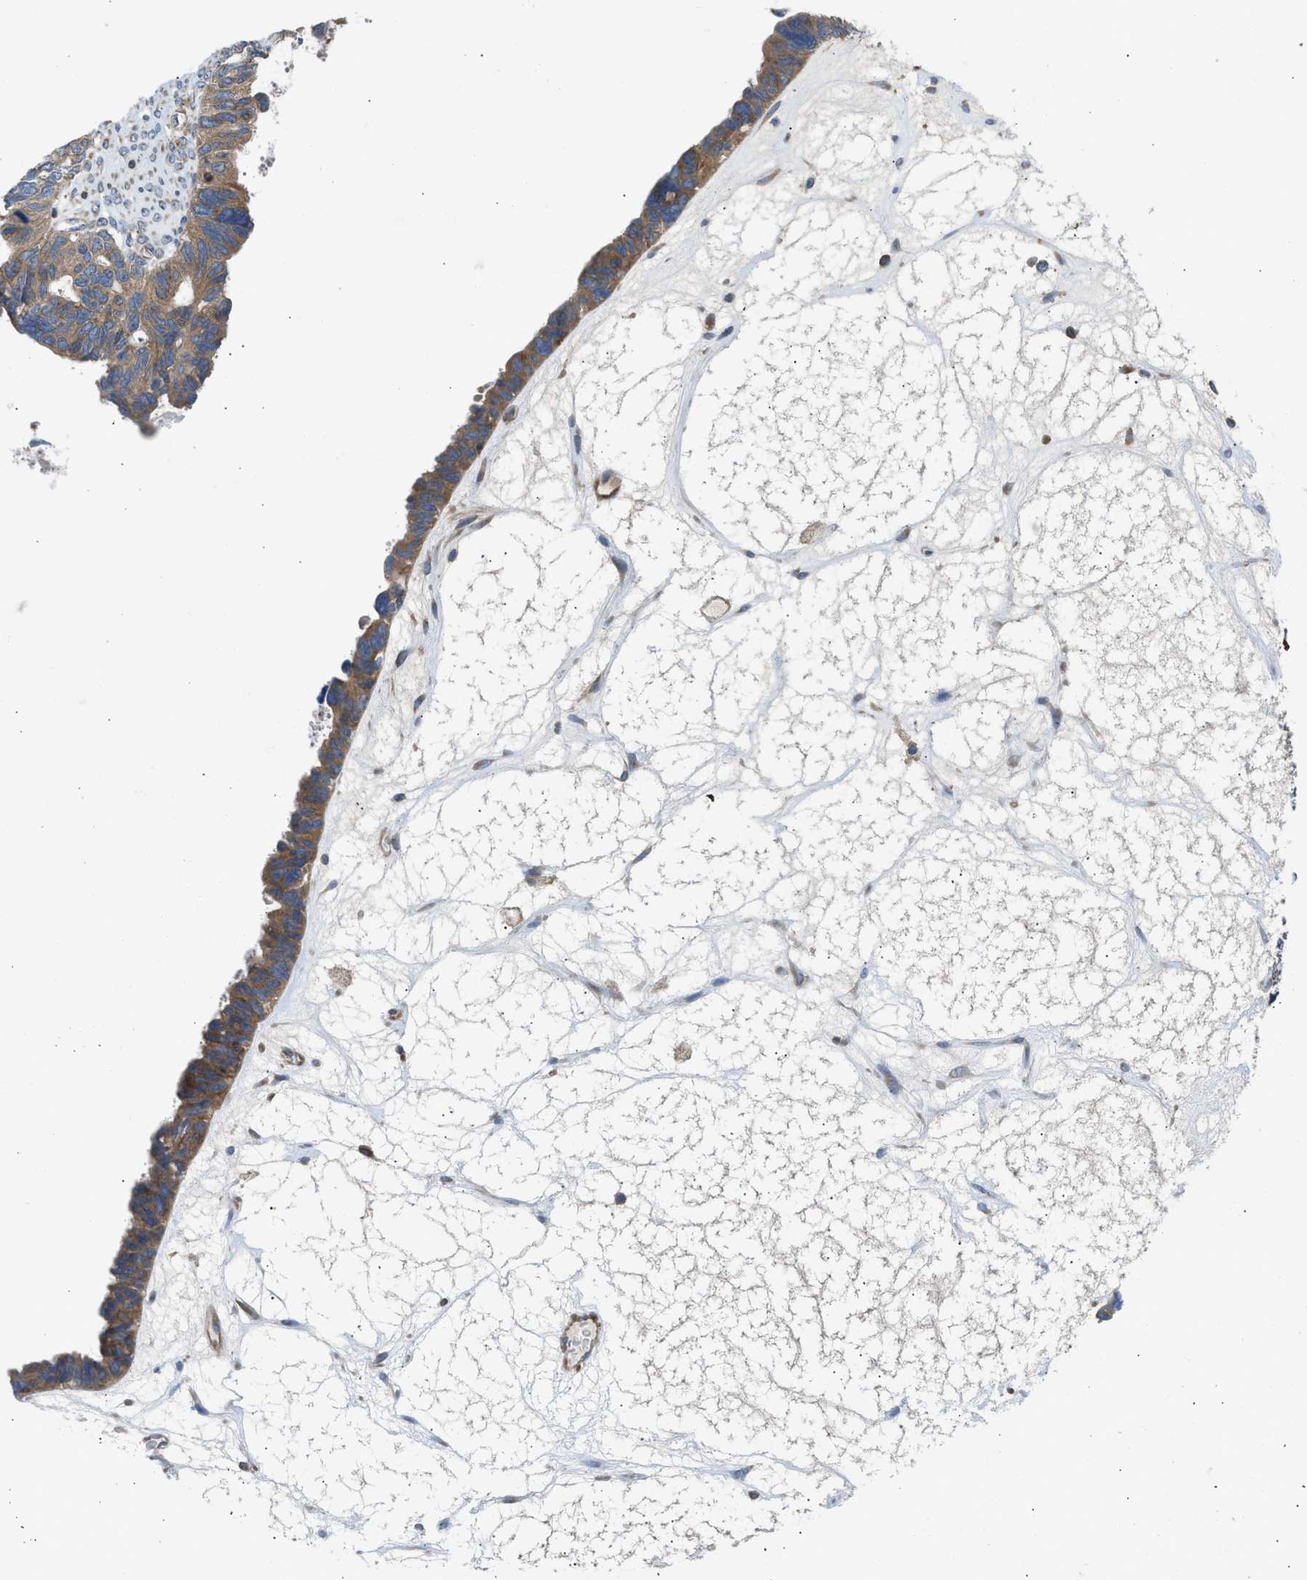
{"staining": {"intensity": "moderate", "quantity": ">75%", "location": "cytoplasmic/membranous"}, "tissue": "ovarian cancer", "cell_type": "Tumor cells", "image_type": "cancer", "snomed": [{"axis": "morphology", "description": "Cystadenocarcinoma, serous, NOS"}, {"axis": "topography", "description": "Ovary"}], "caption": "This is an image of immunohistochemistry staining of ovarian cancer (serous cystadenocarcinoma), which shows moderate staining in the cytoplasmic/membranous of tumor cells.", "gene": "CHKB", "patient": {"sex": "female", "age": 79}}